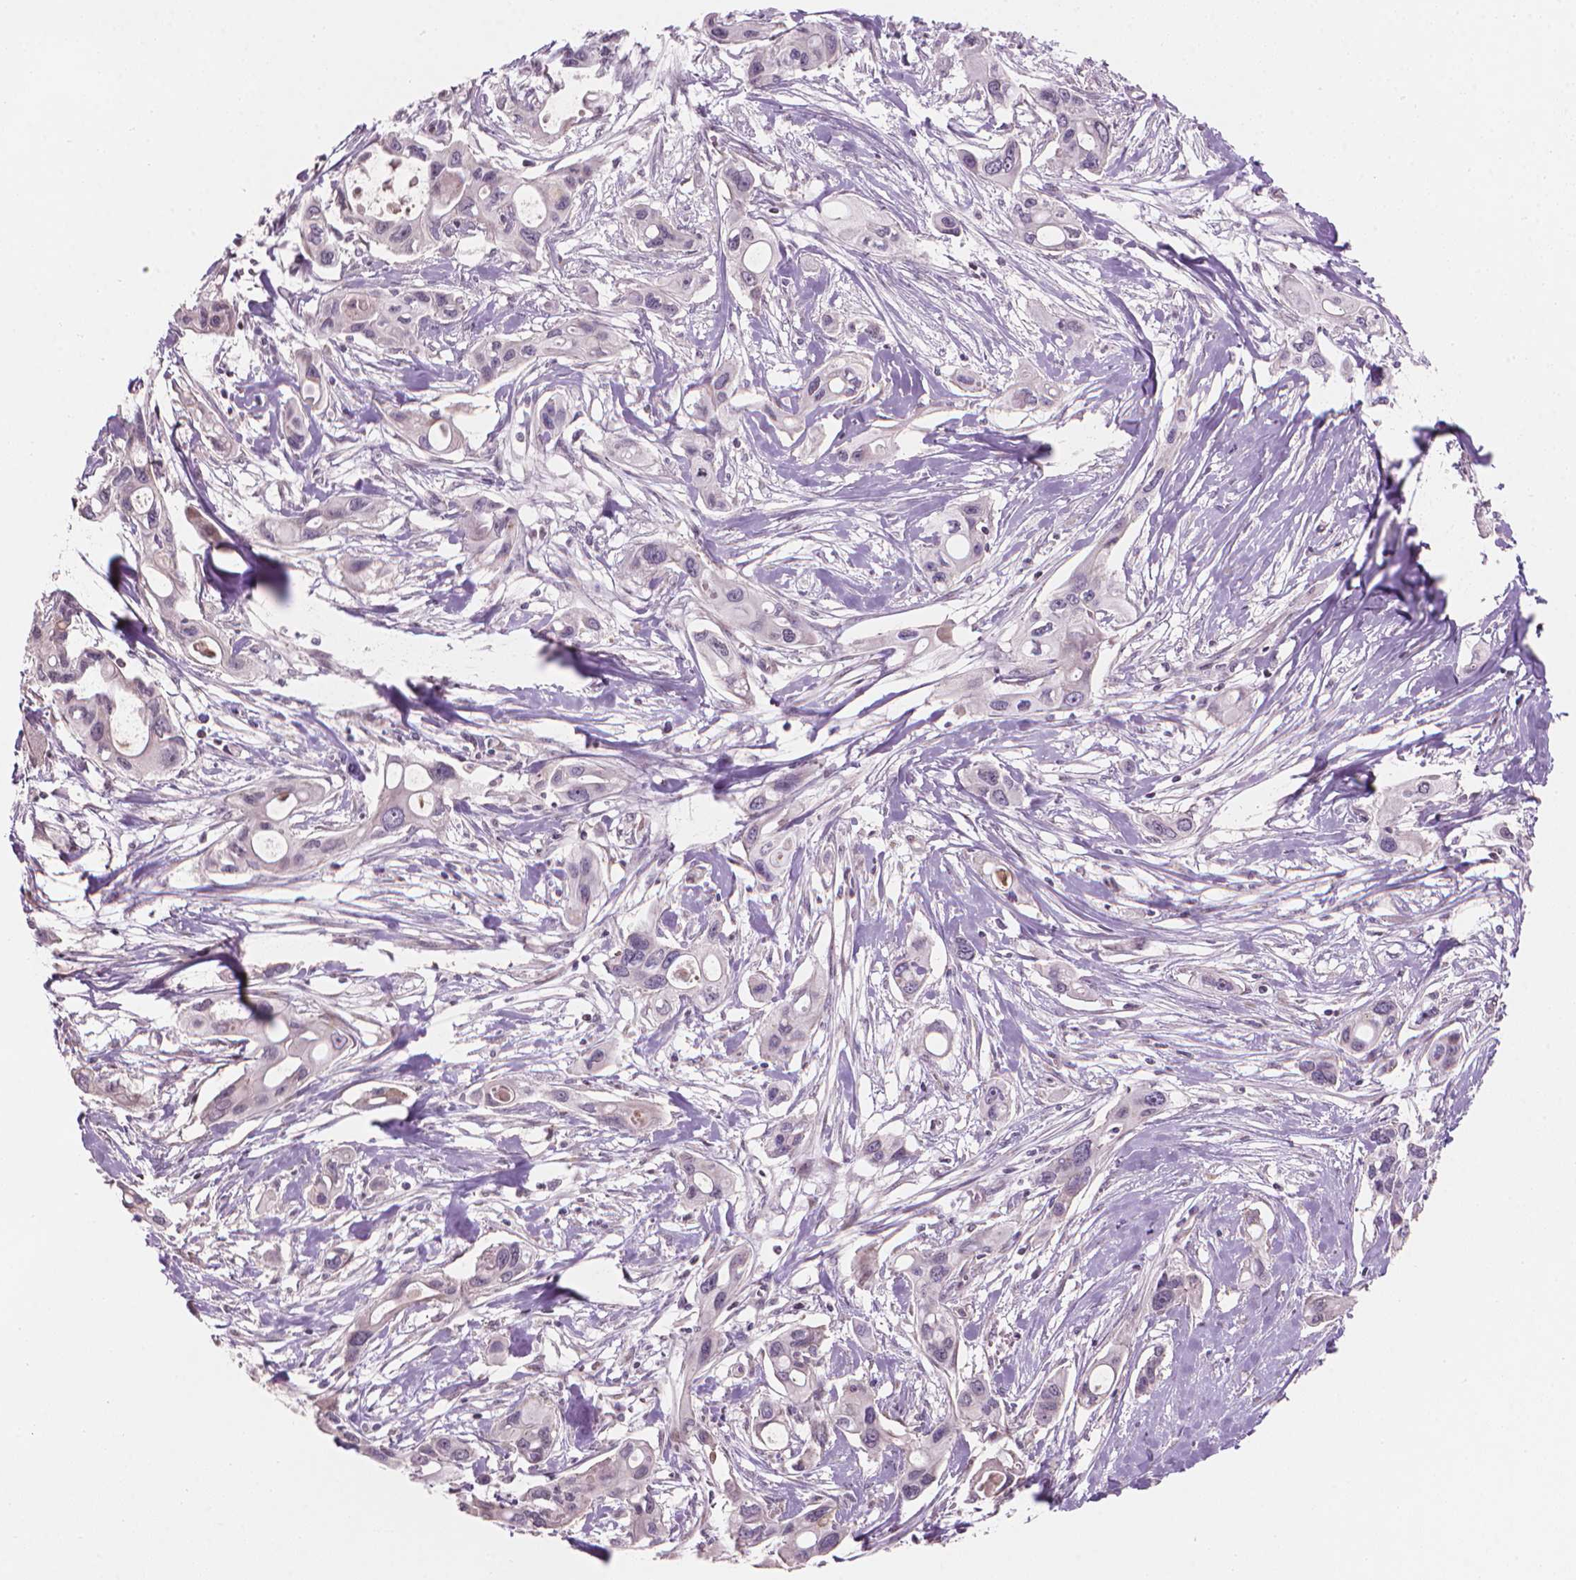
{"staining": {"intensity": "negative", "quantity": "none", "location": "none"}, "tissue": "pancreatic cancer", "cell_type": "Tumor cells", "image_type": "cancer", "snomed": [{"axis": "morphology", "description": "Adenocarcinoma, NOS"}, {"axis": "topography", "description": "Pancreas"}], "caption": "There is no significant expression in tumor cells of adenocarcinoma (pancreatic).", "gene": "IFFO1", "patient": {"sex": "male", "age": 60}}